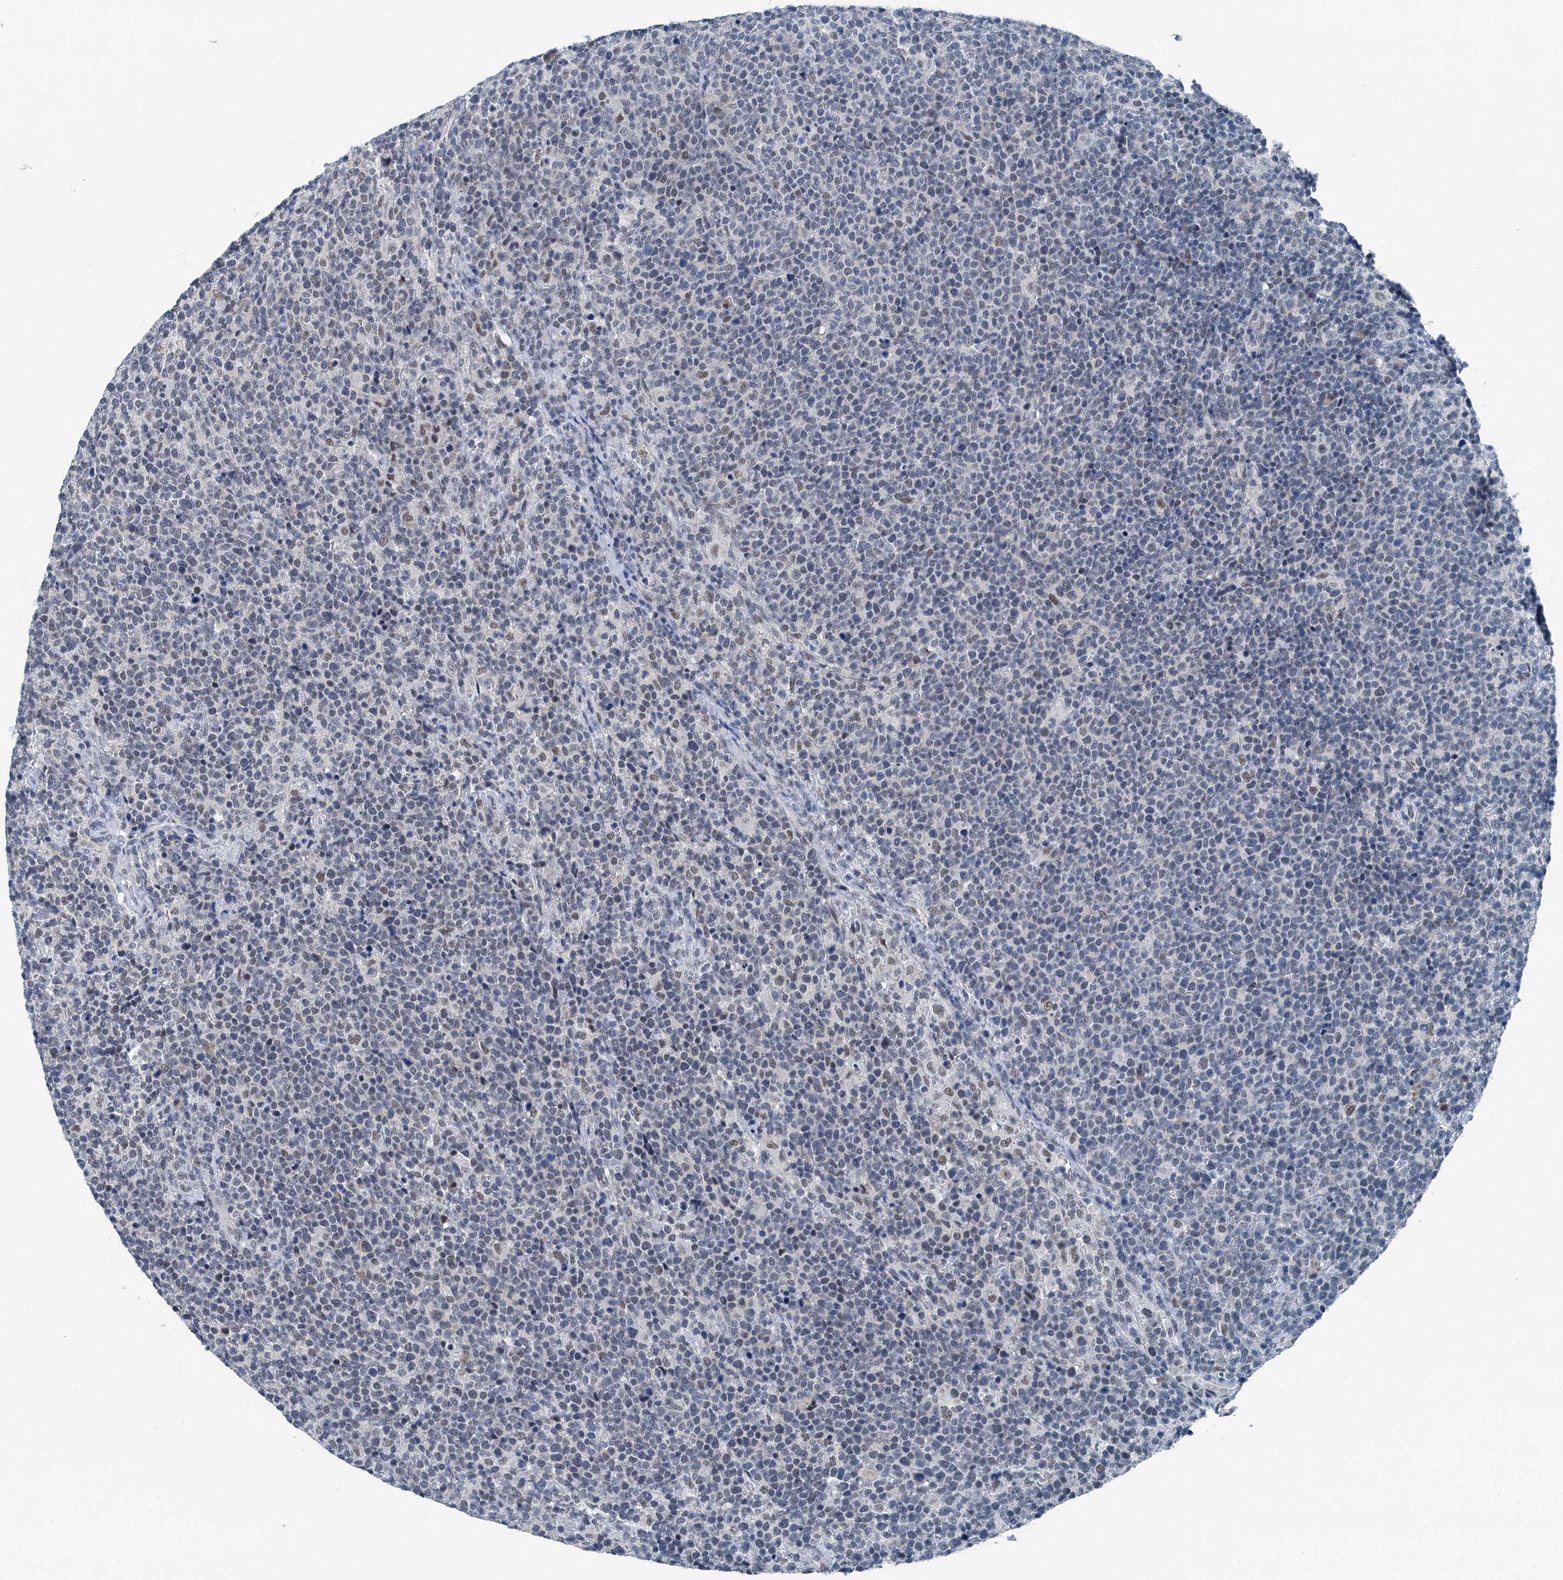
{"staining": {"intensity": "weak", "quantity": "<25%", "location": "nuclear"}, "tissue": "lymphoma", "cell_type": "Tumor cells", "image_type": "cancer", "snomed": [{"axis": "morphology", "description": "Malignant lymphoma, non-Hodgkin's type, High grade"}, {"axis": "topography", "description": "Lymph node"}], "caption": "A high-resolution histopathology image shows immunohistochemistry (IHC) staining of malignant lymphoma, non-Hodgkin's type (high-grade), which displays no significant staining in tumor cells.", "gene": "TRPT1", "patient": {"sex": "male", "age": 61}}